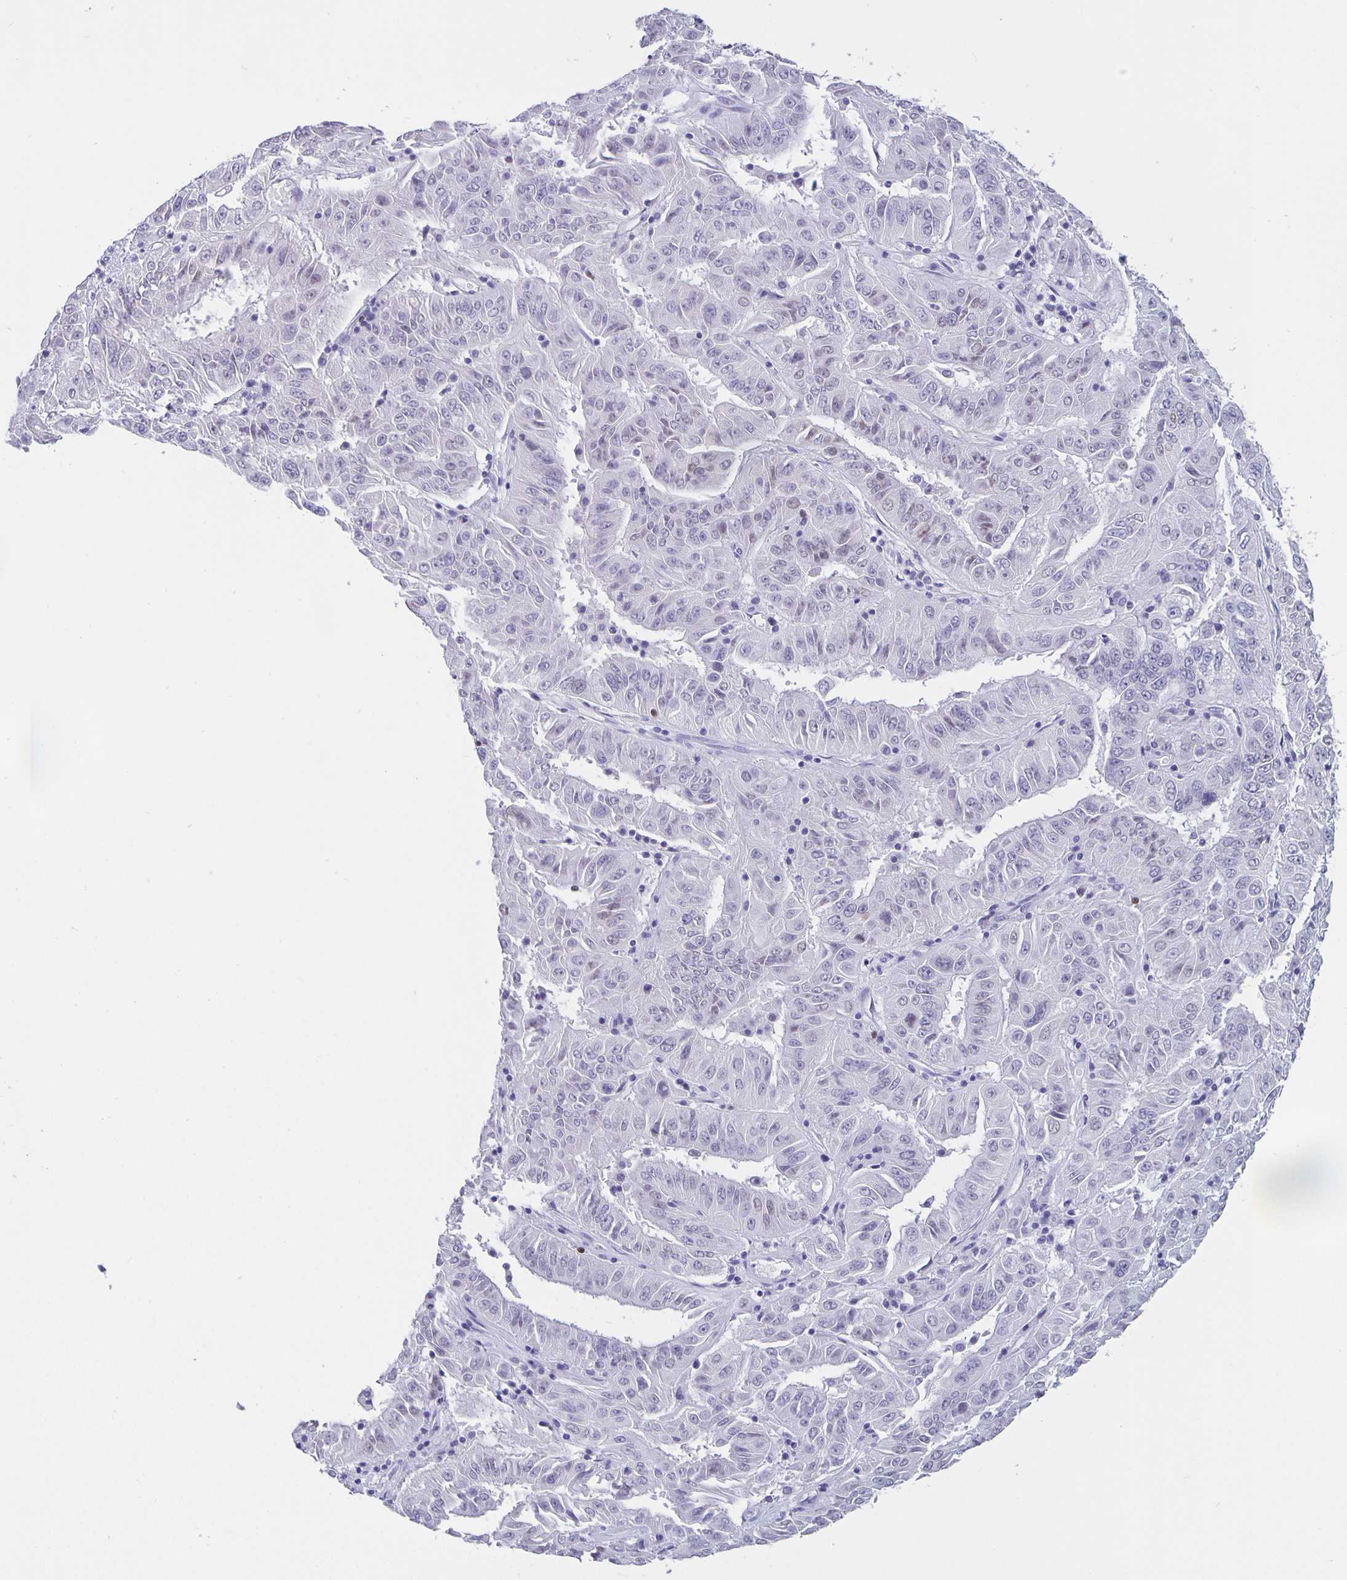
{"staining": {"intensity": "weak", "quantity": "<25%", "location": "nuclear"}, "tissue": "pancreatic cancer", "cell_type": "Tumor cells", "image_type": "cancer", "snomed": [{"axis": "morphology", "description": "Adenocarcinoma, NOS"}, {"axis": "topography", "description": "Pancreas"}], "caption": "Pancreatic cancer was stained to show a protein in brown. There is no significant expression in tumor cells.", "gene": "SATB2", "patient": {"sex": "male", "age": 63}}